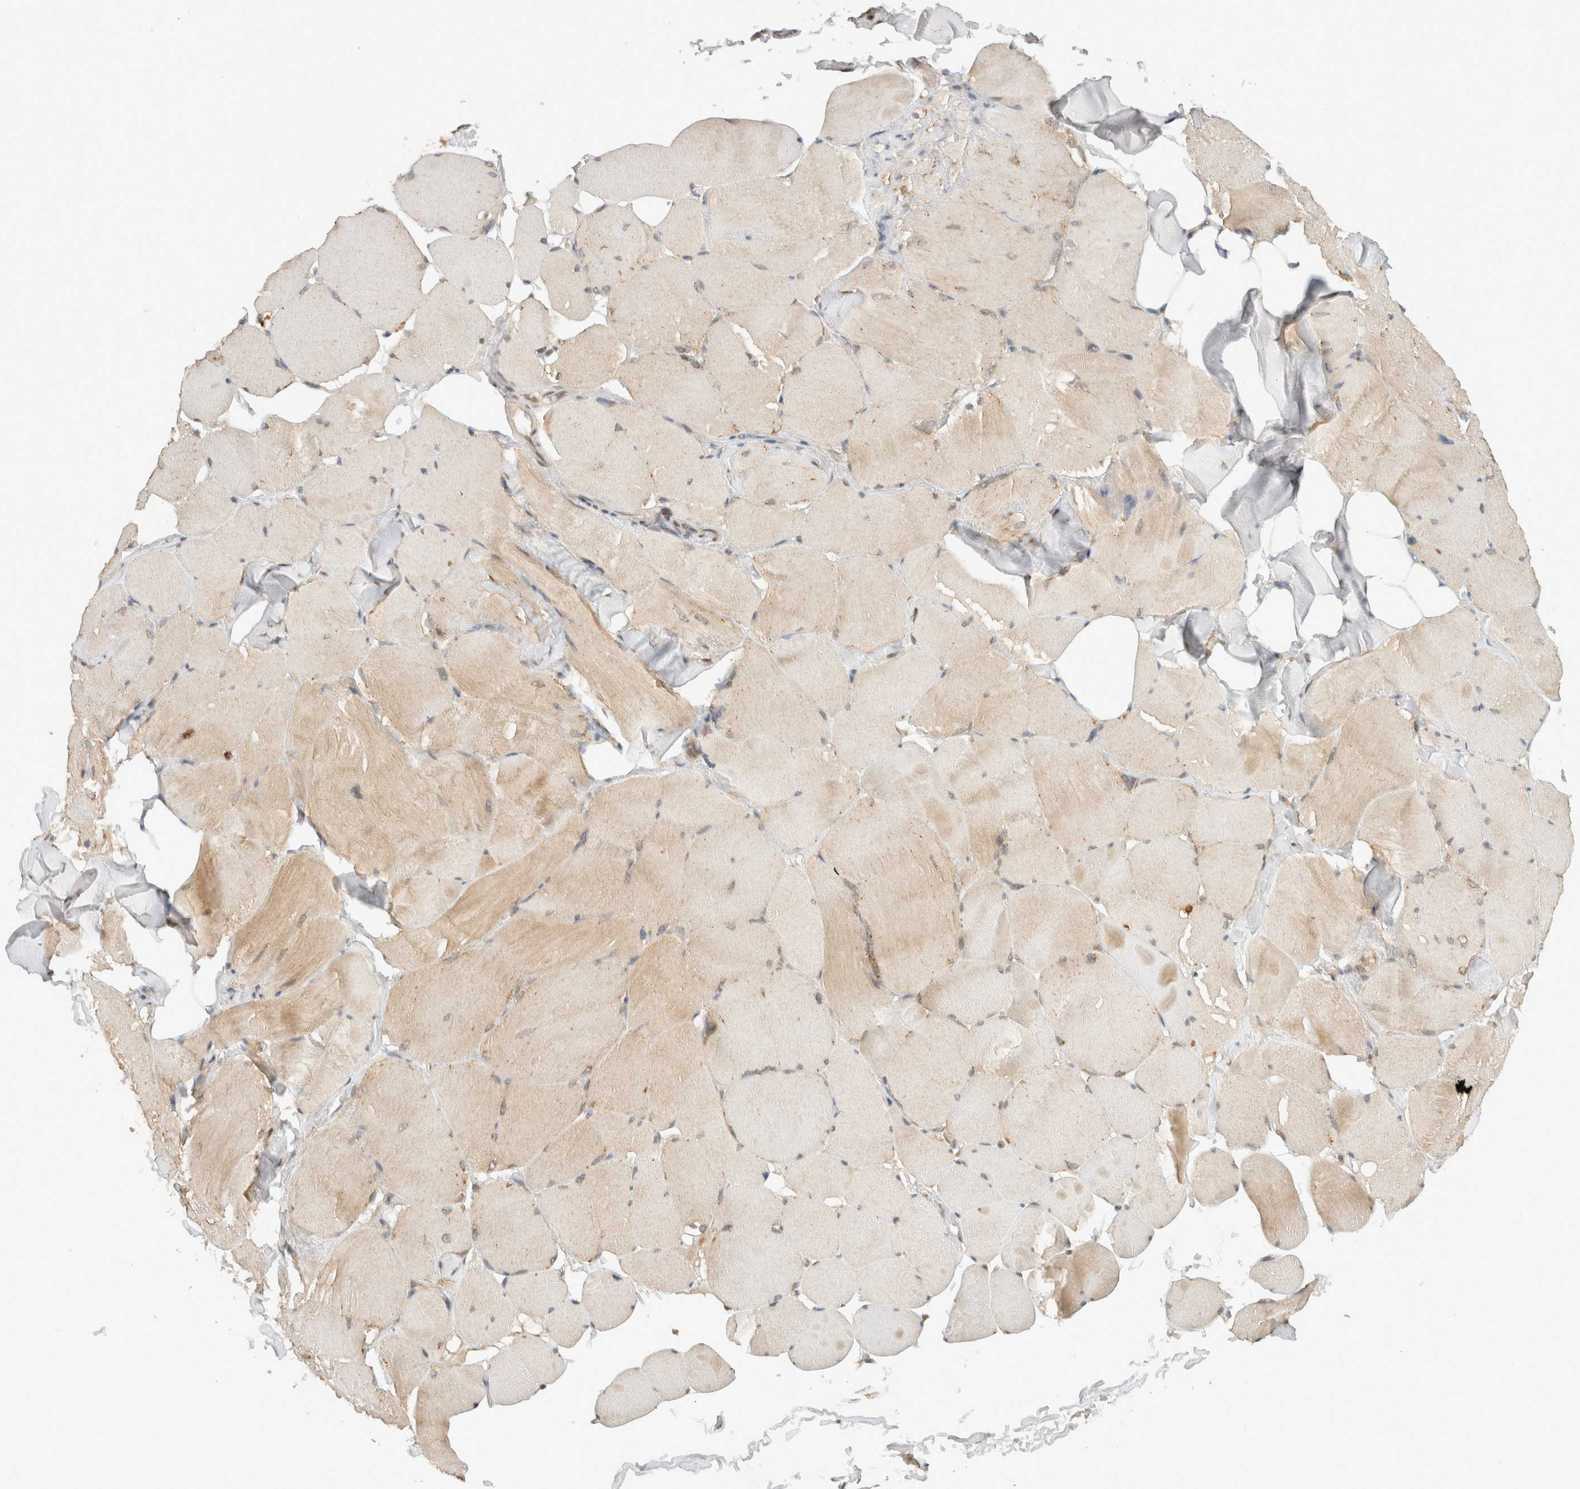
{"staining": {"intensity": "weak", "quantity": "25%-75%", "location": "cytoplasmic/membranous"}, "tissue": "skeletal muscle", "cell_type": "Myocytes", "image_type": "normal", "snomed": [{"axis": "morphology", "description": "Normal tissue, NOS"}, {"axis": "topography", "description": "Skin"}, {"axis": "topography", "description": "Skeletal muscle"}], "caption": "This micrograph shows IHC staining of benign skeletal muscle, with low weak cytoplasmic/membranous positivity in approximately 25%-75% of myocytes.", "gene": "ARFGEF2", "patient": {"sex": "male", "age": 83}}